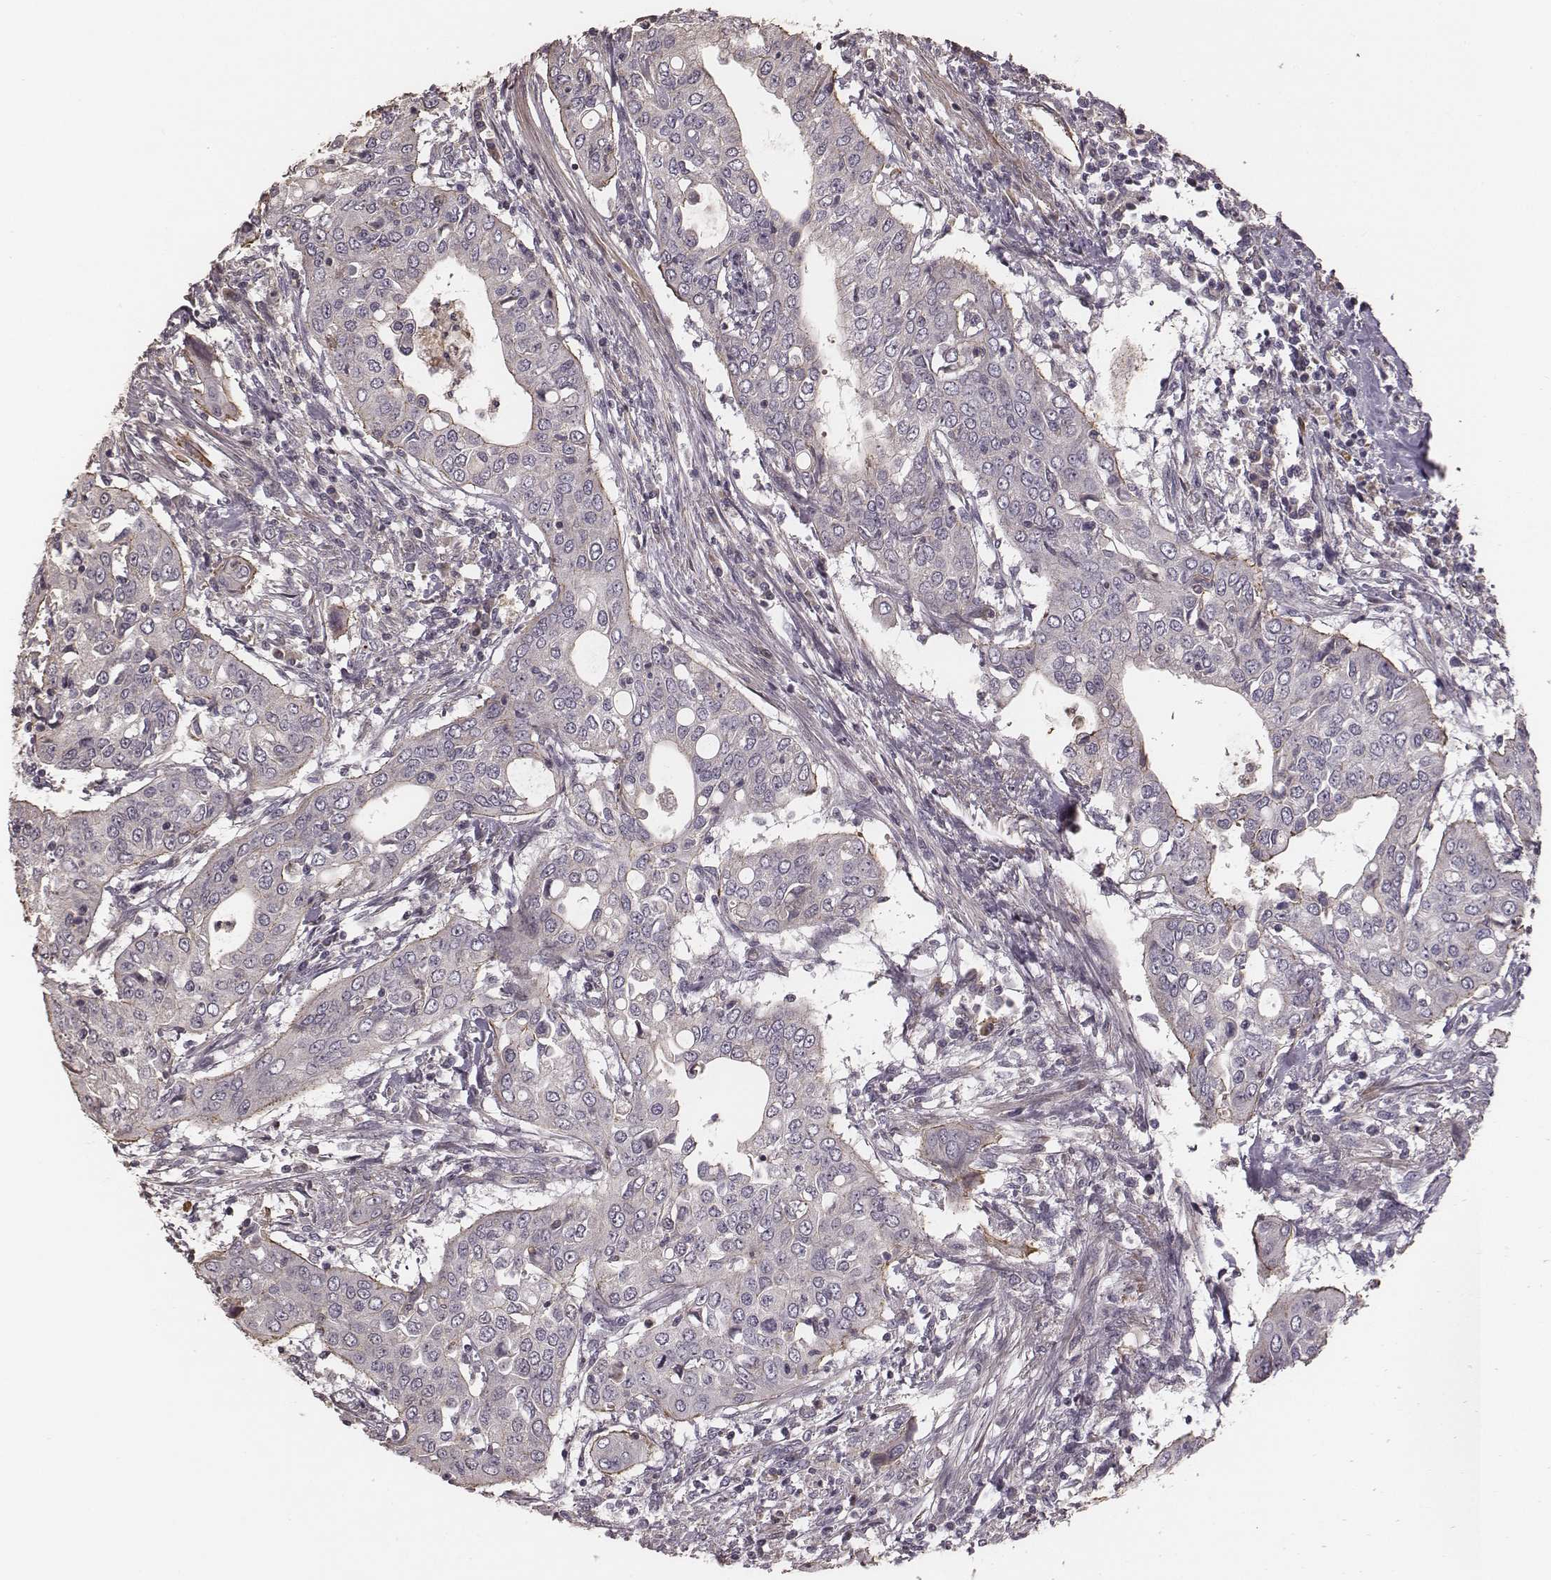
{"staining": {"intensity": "moderate", "quantity": "<25%", "location": "cytoplasmic/membranous"}, "tissue": "urothelial cancer", "cell_type": "Tumor cells", "image_type": "cancer", "snomed": [{"axis": "morphology", "description": "Urothelial carcinoma, High grade"}, {"axis": "topography", "description": "Urinary bladder"}], "caption": "Human high-grade urothelial carcinoma stained for a protein (brown) exhibits moderate cytoplasmic/membranous positive expression in approximately <25% of tumor cells.", "gene": "OTOGL", "patient": {"sex": "male", "age": 82}}